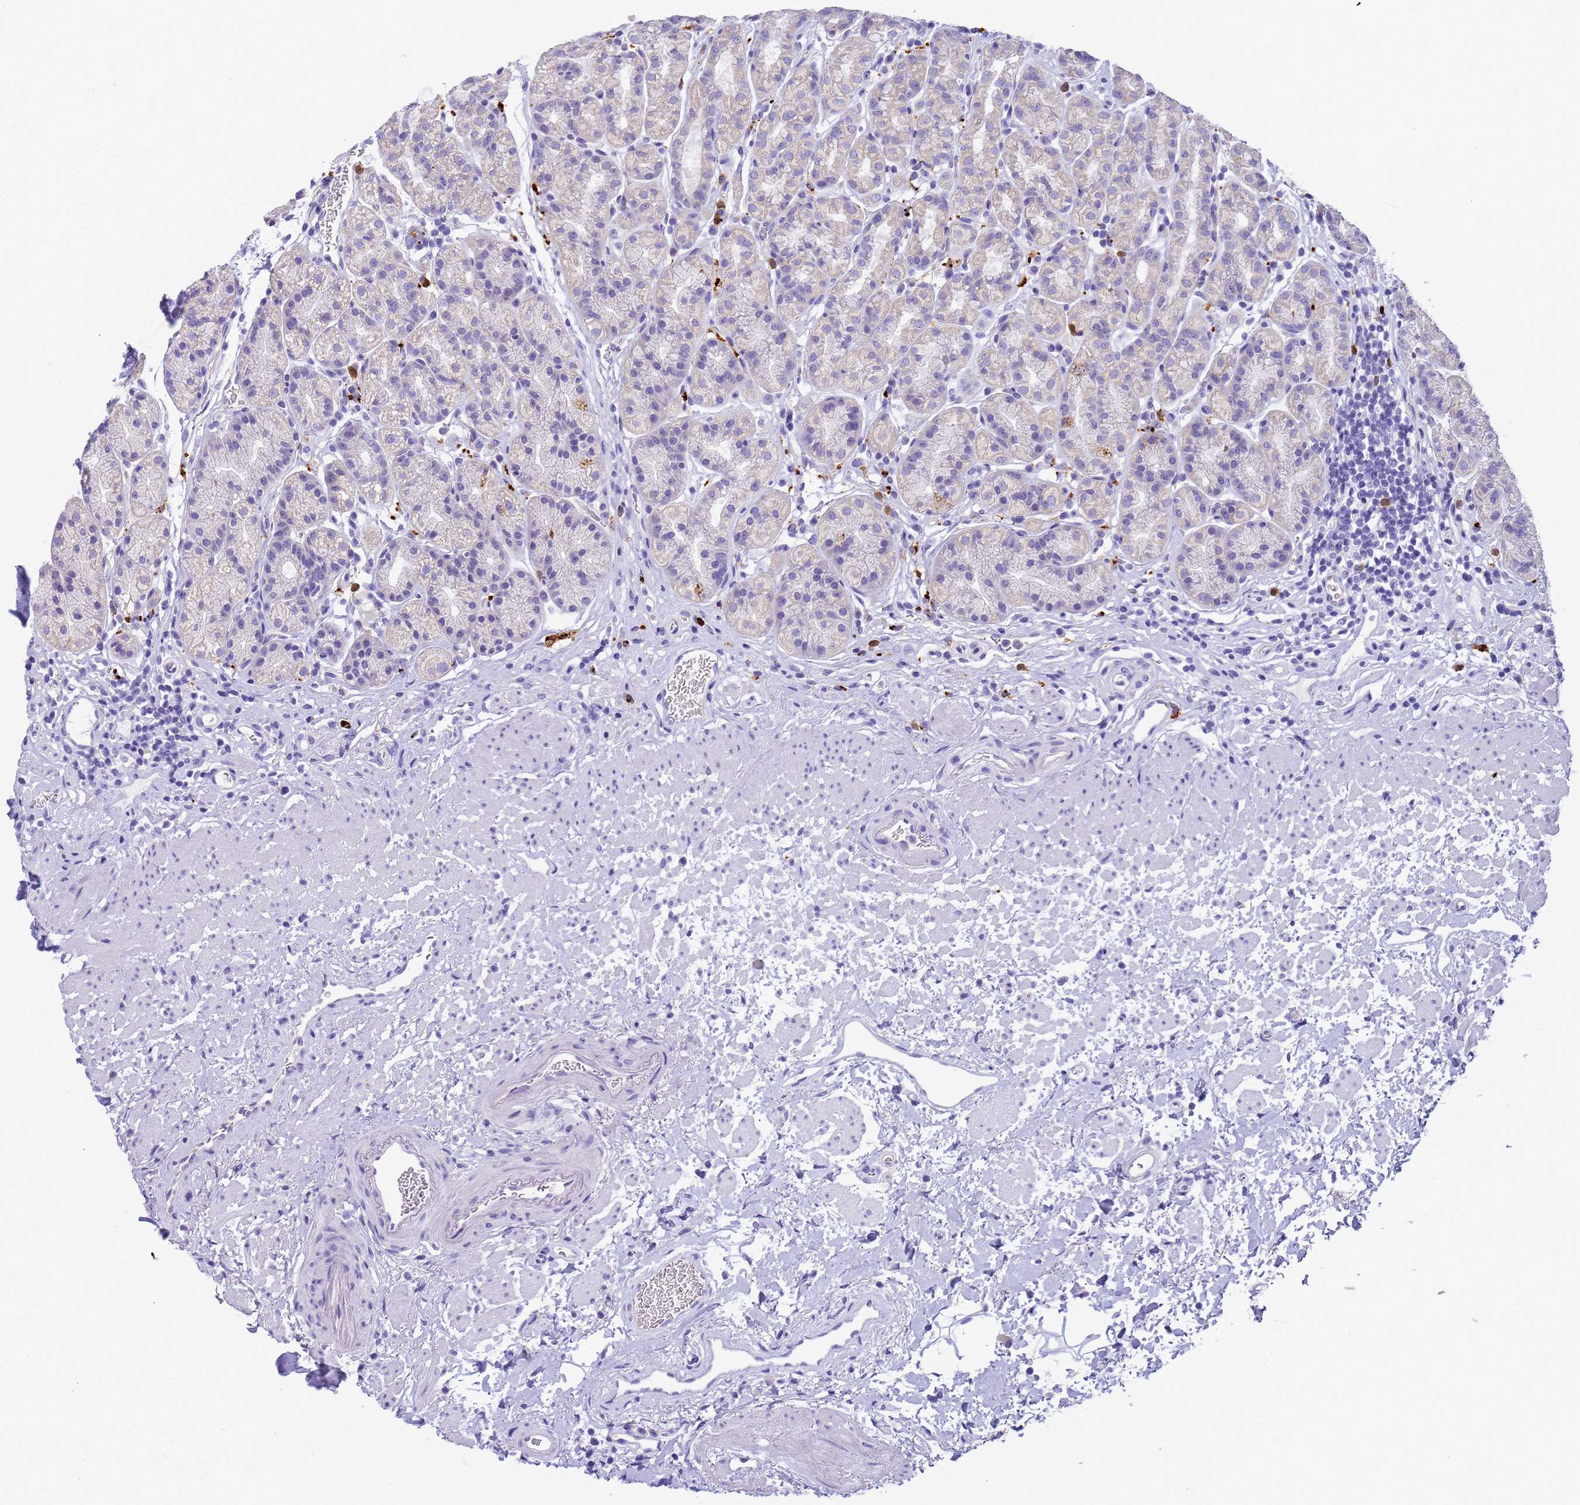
{"staining": {"intensity": "negative", "quantity": "none", "location": "none"}, "tissue": "stomach", "cell_type": "Glandular cells", "image_type": "normal", "snomed": [{"axis": "morphology", "description": "Normal tissue, NOS"}, {"axis": "topography", "description": "Stomach"}], "caption": "This micrograph is of benign stomach stained with IHC to label a protein in brown with the nuclei are counter-stained blue. There is no positivity in glandular cells.", "gene": "RNASE2", "patient": {"sex": "male", "age": 63}}